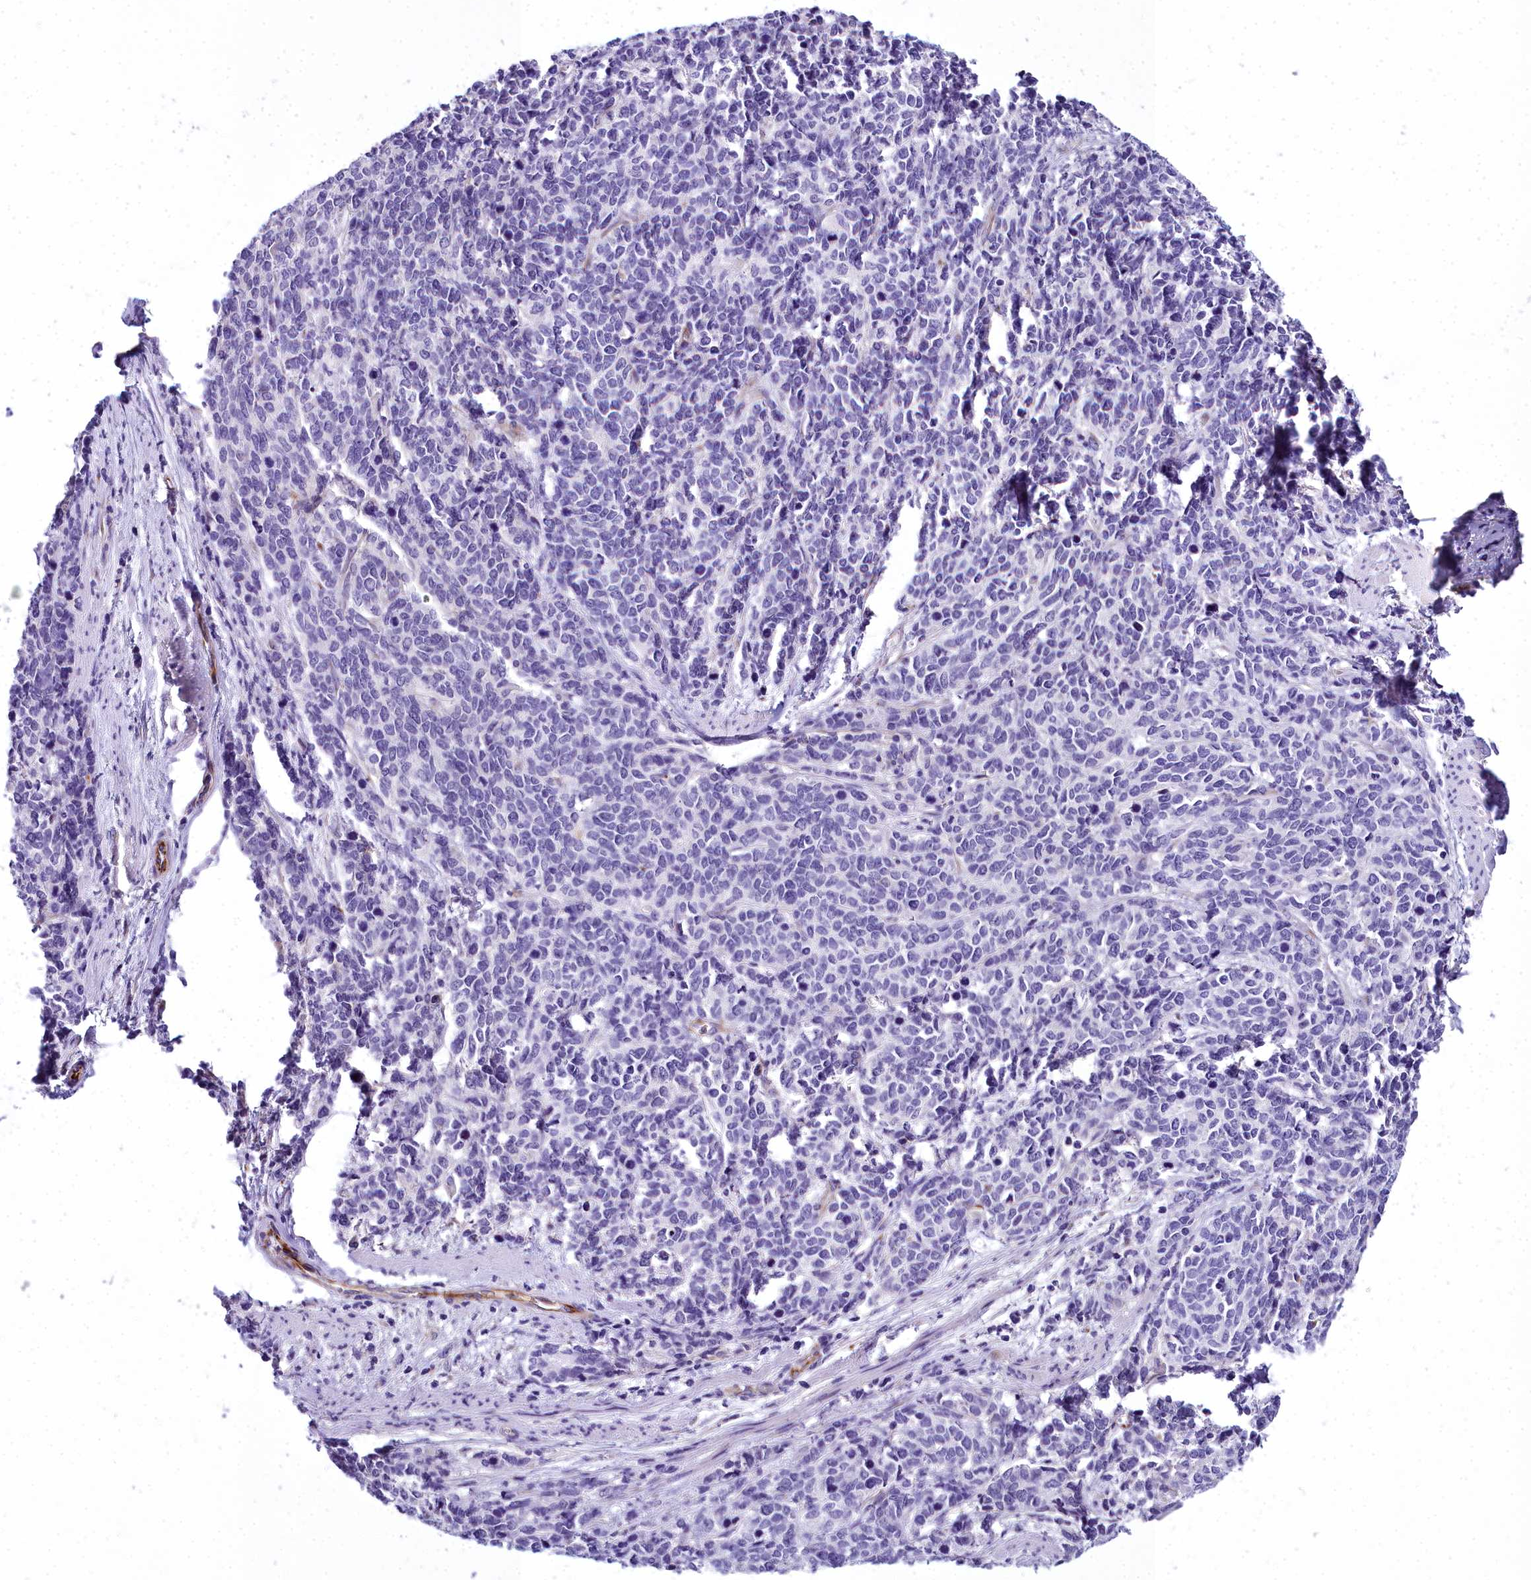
{"staining": {"intensity": "negative", "quantity": "none", "location": "none"}, "tissue": "cervical cancer", "cell_type": "Tumor cells", "image_type": "cancer", "snomed": [{"axis": "morphology", "description": "Squamous cell carcinoma, NOS"}, {"axis": "topography", "description": "Cervix"}], "caption": "The histopathology image reveals no significant positivity in tumor cells of cervical cancer. (Stains: DAB IHC with hematoxylin counter stain, Microscopy: brightfield microscopy at high magnification).", "gene": "TIMM22", "patient": {"sex": "female", "age": 60}}